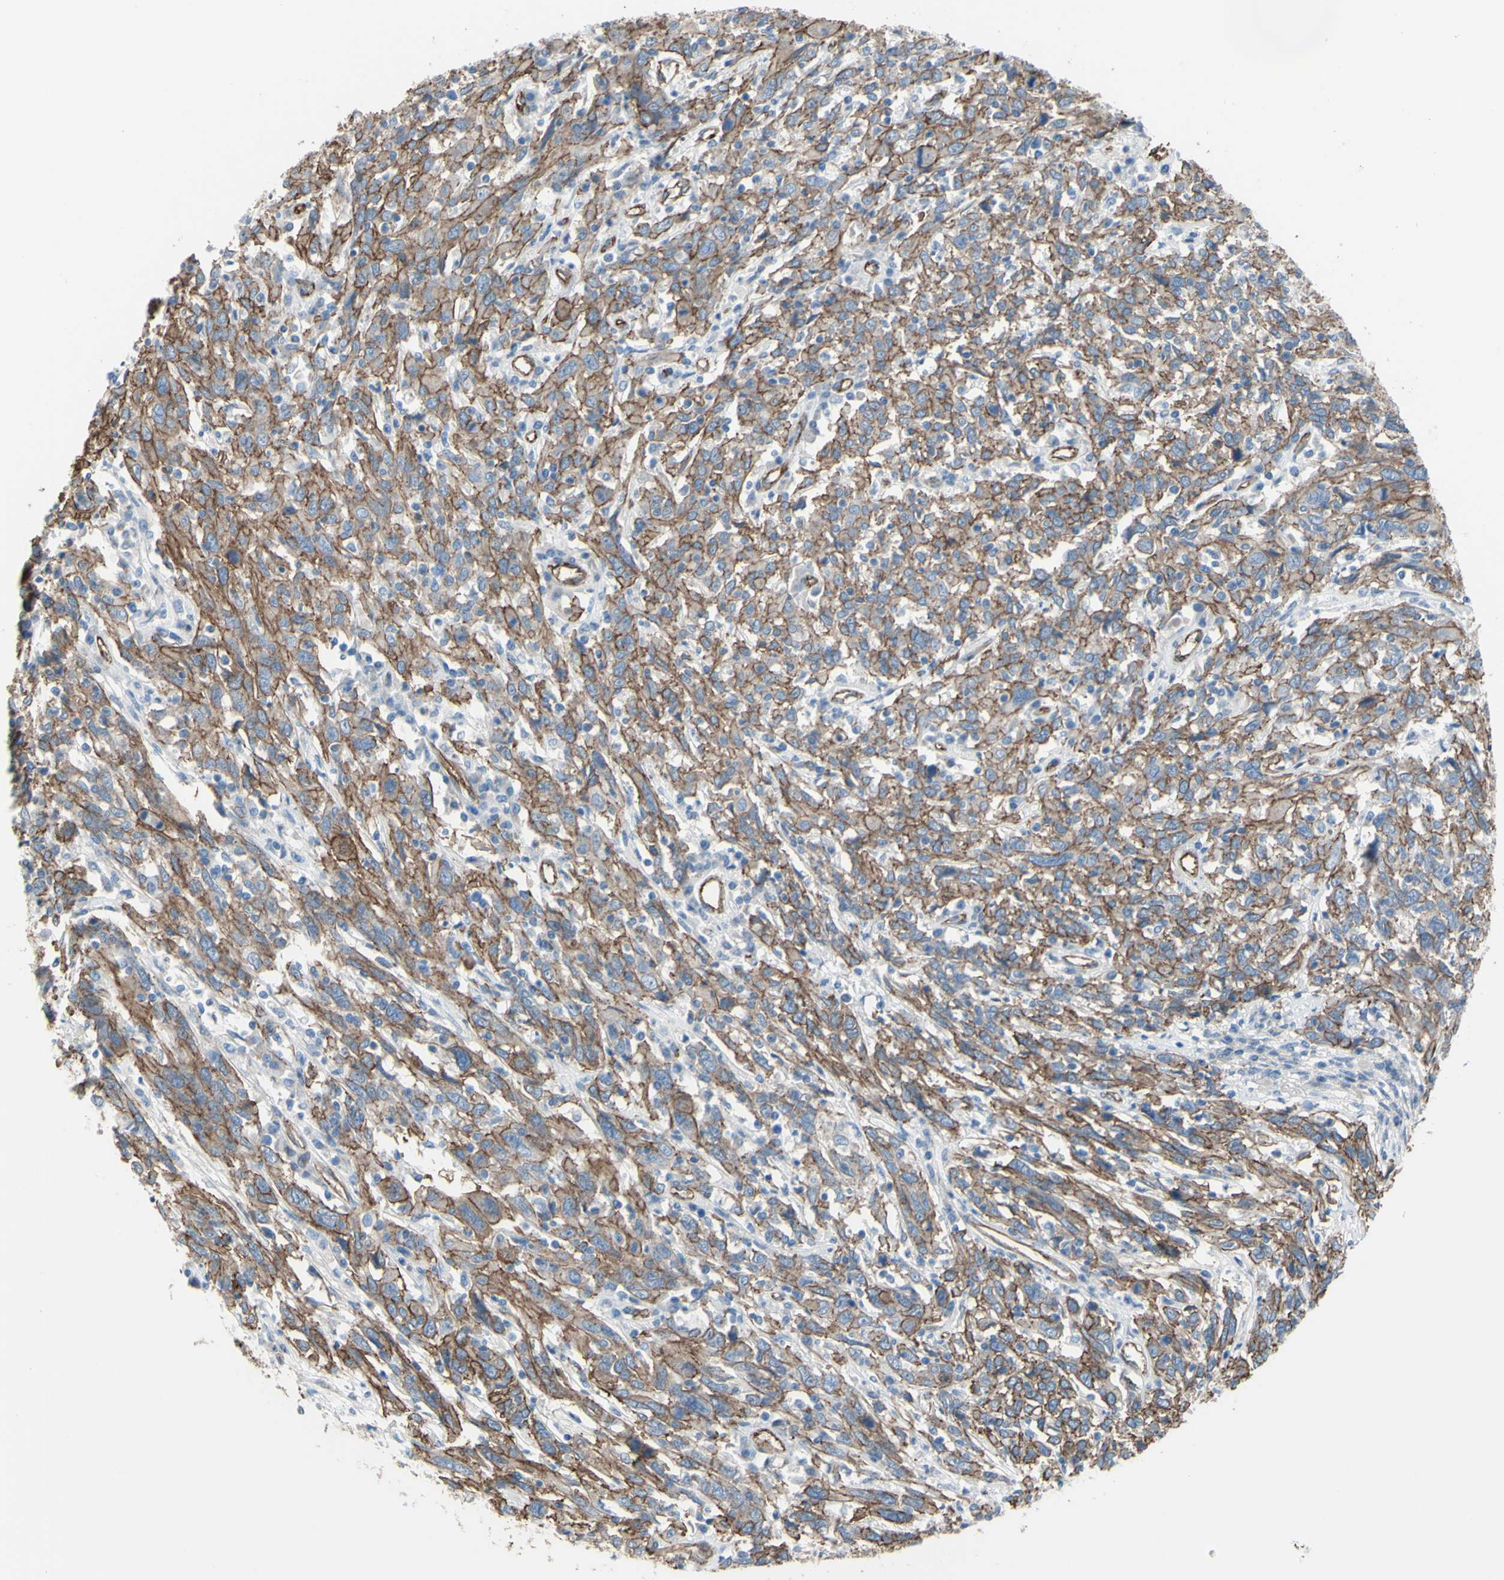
{"staining": {"intensity": "moderate", "quantity": ">75%", "location": "cytoplasmic/membranous"}, "tissue": "cervical cancer", "cell_type": "Tumor cells", "image_type": "cancer", "snomed": [{"axis": "morphology", "description": "Squamous cell carcinoma, NOS"}, {"axis": "topography", "description": "Cervix"}], "caption": "Protein expression analysis of human cervical cancer (squamous cell carcinoma) reveals moderate cytoplasmic/membranous expression in about >75% of tumor cells.", "gene": "TPBG", "patient": {"sex": "female", "age": 46}}